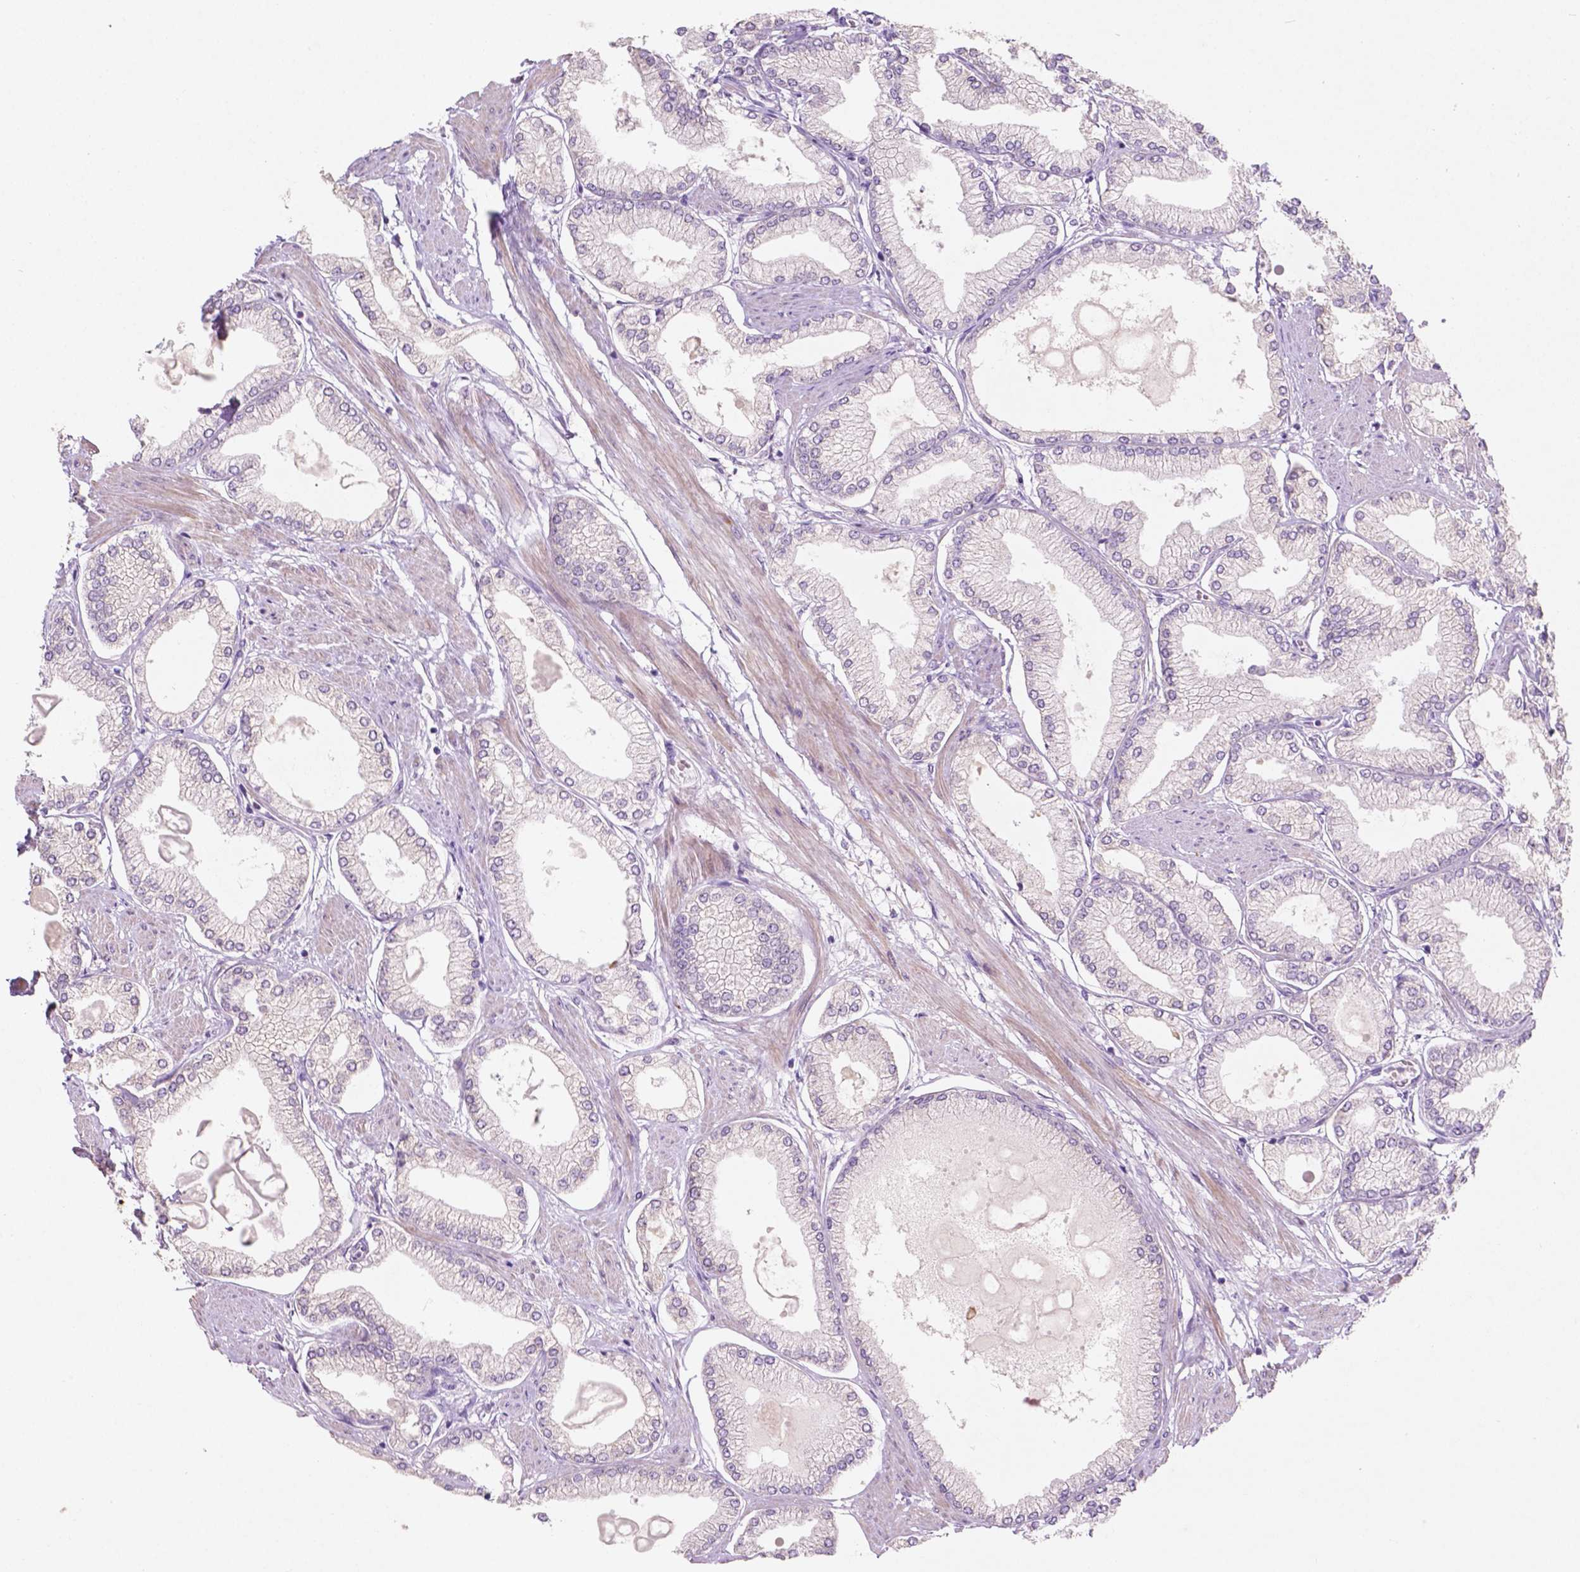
{"staining": {"intensity": "negative", "quantity": "none", "location": "none"}, "tissue": "prostate cancer", "cell_type": "Tumor cells", "image_type": "cancer", "snomed": [{"axis": "morphology", "description": "Adenocarcinoma, High grade"}, {"axis": "topography", "description": "Prostate"}], "caption": "Protein analysis of high-grade adenocarcinoma (prostate) reveals no significant expression in tumor cells.", "gene": "LRP1B", "patient": {"sex": "male", "age": 68}}